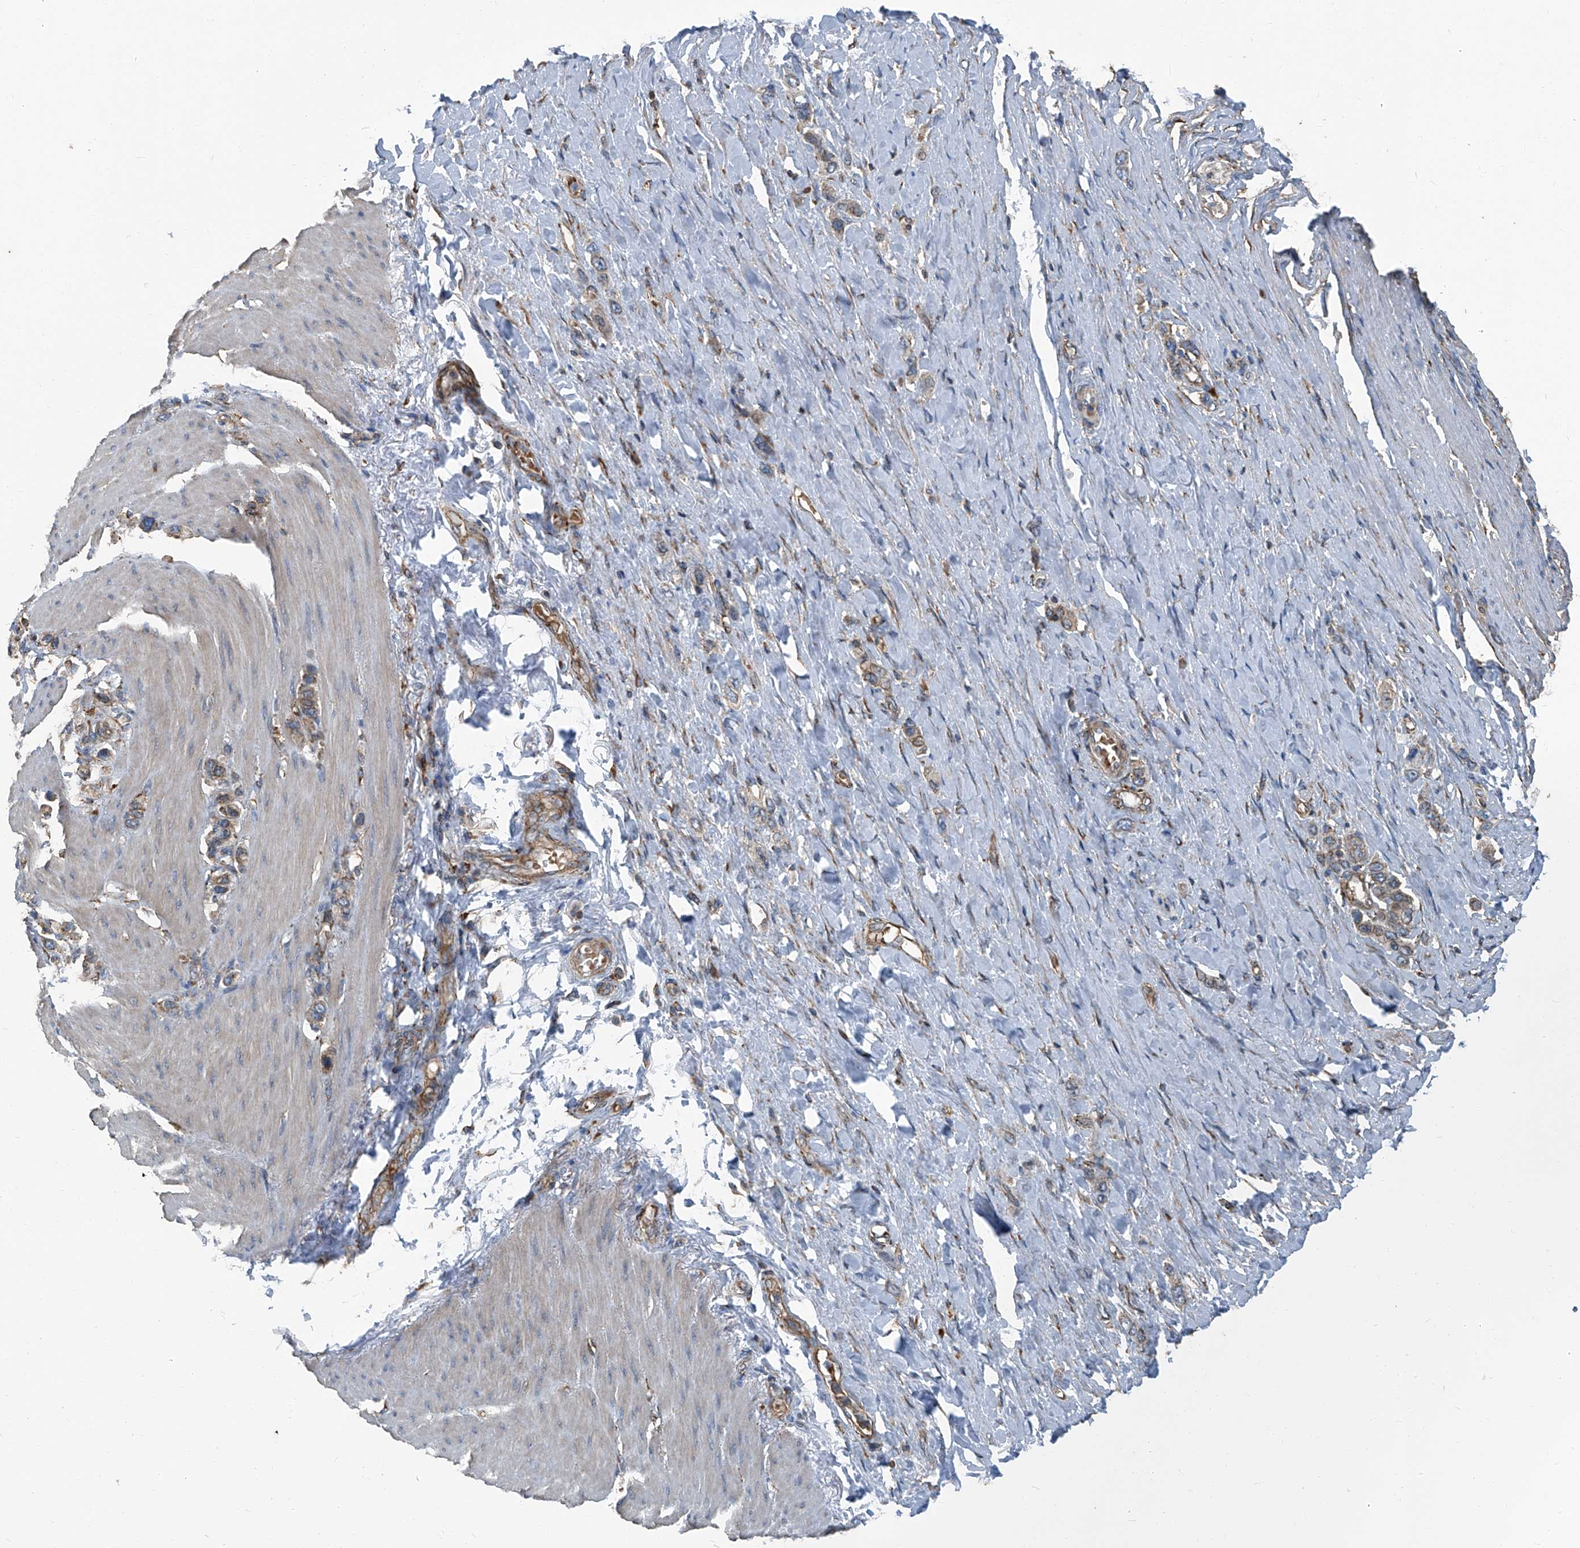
{"staining": {"intensity": "moderate", "quantity": "25%-75%", "location": "cytoplasmic/membranous"}, "tissue": "stomach cancer", "cell_type": "Tumor cells", "image_type": "cancer", "snomed": [{"axis": "morphology", "description": "Adenocarcinoma, NOS"}, {"axis": "topography", "description": "Stomach"}], "caption": "The immunohistochemical stain highlights moderate cytoplasmic/membranous positivity in tumor cells of adenocarcinoma (stomach) tissue. (DAB (3,3'-diaminobenzidine) = brown stain, brightfield microscopy at high magnification).", "gene": "SEPTIN7", "patient": {"sex": "female", "age": 65}}